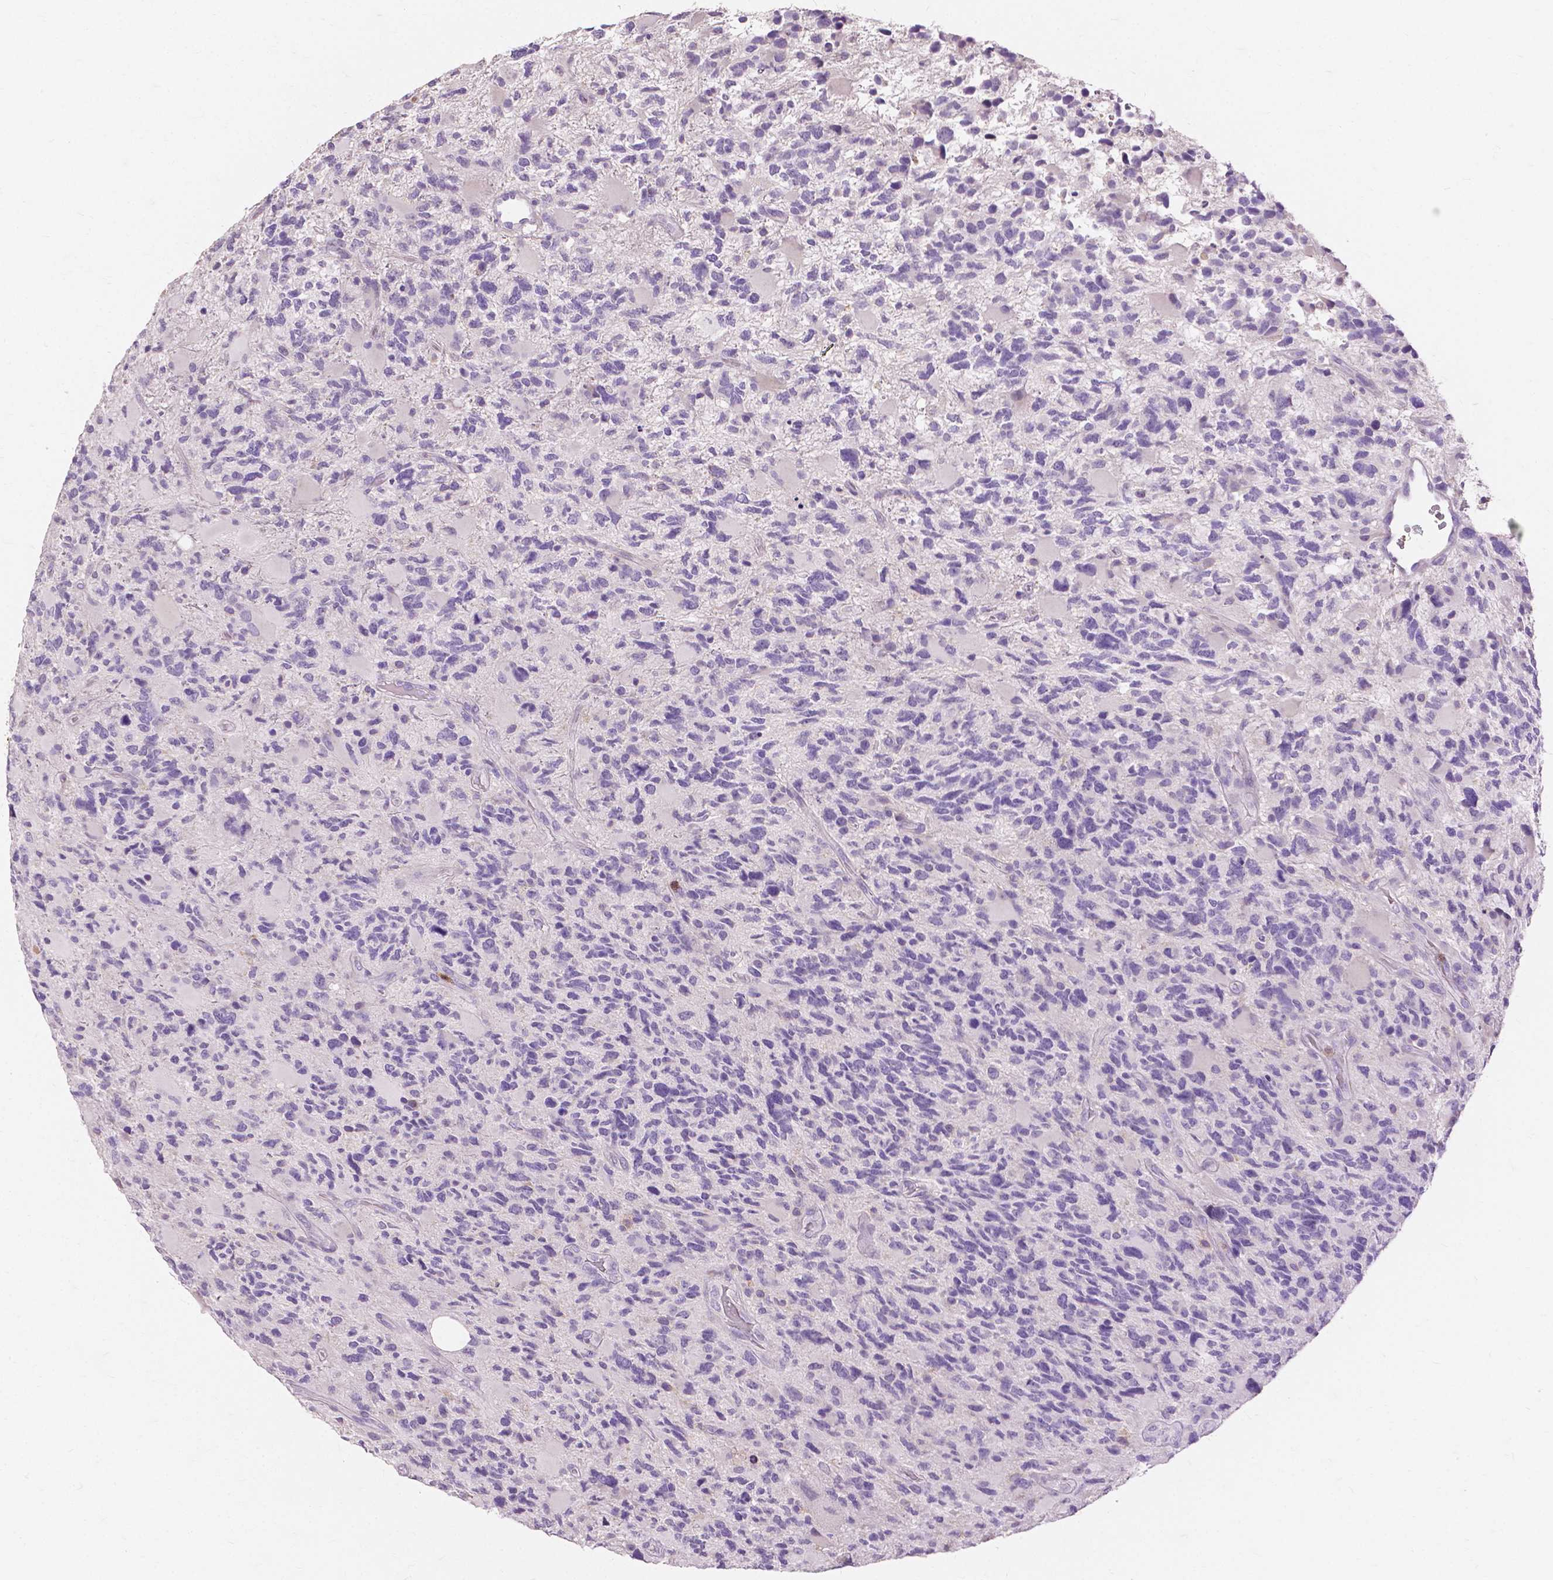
{"staining": {"intensity": "negative", "quantity": "none", "location": "none"}, "tissue": "glioma", "cell_type": "Tumor cells", "image_type": "cancer", "snomed": [{"axis": "morphology", "description": "Glioma, malignant, High grade"}, {"axis": "topography", "description": "Brain"}], "caption": "Tumor cells show no significant protein staining in malignant glioma (high-grade).", "gene": "CXCR2", "patient": {"sex": "female", "age": 71}}